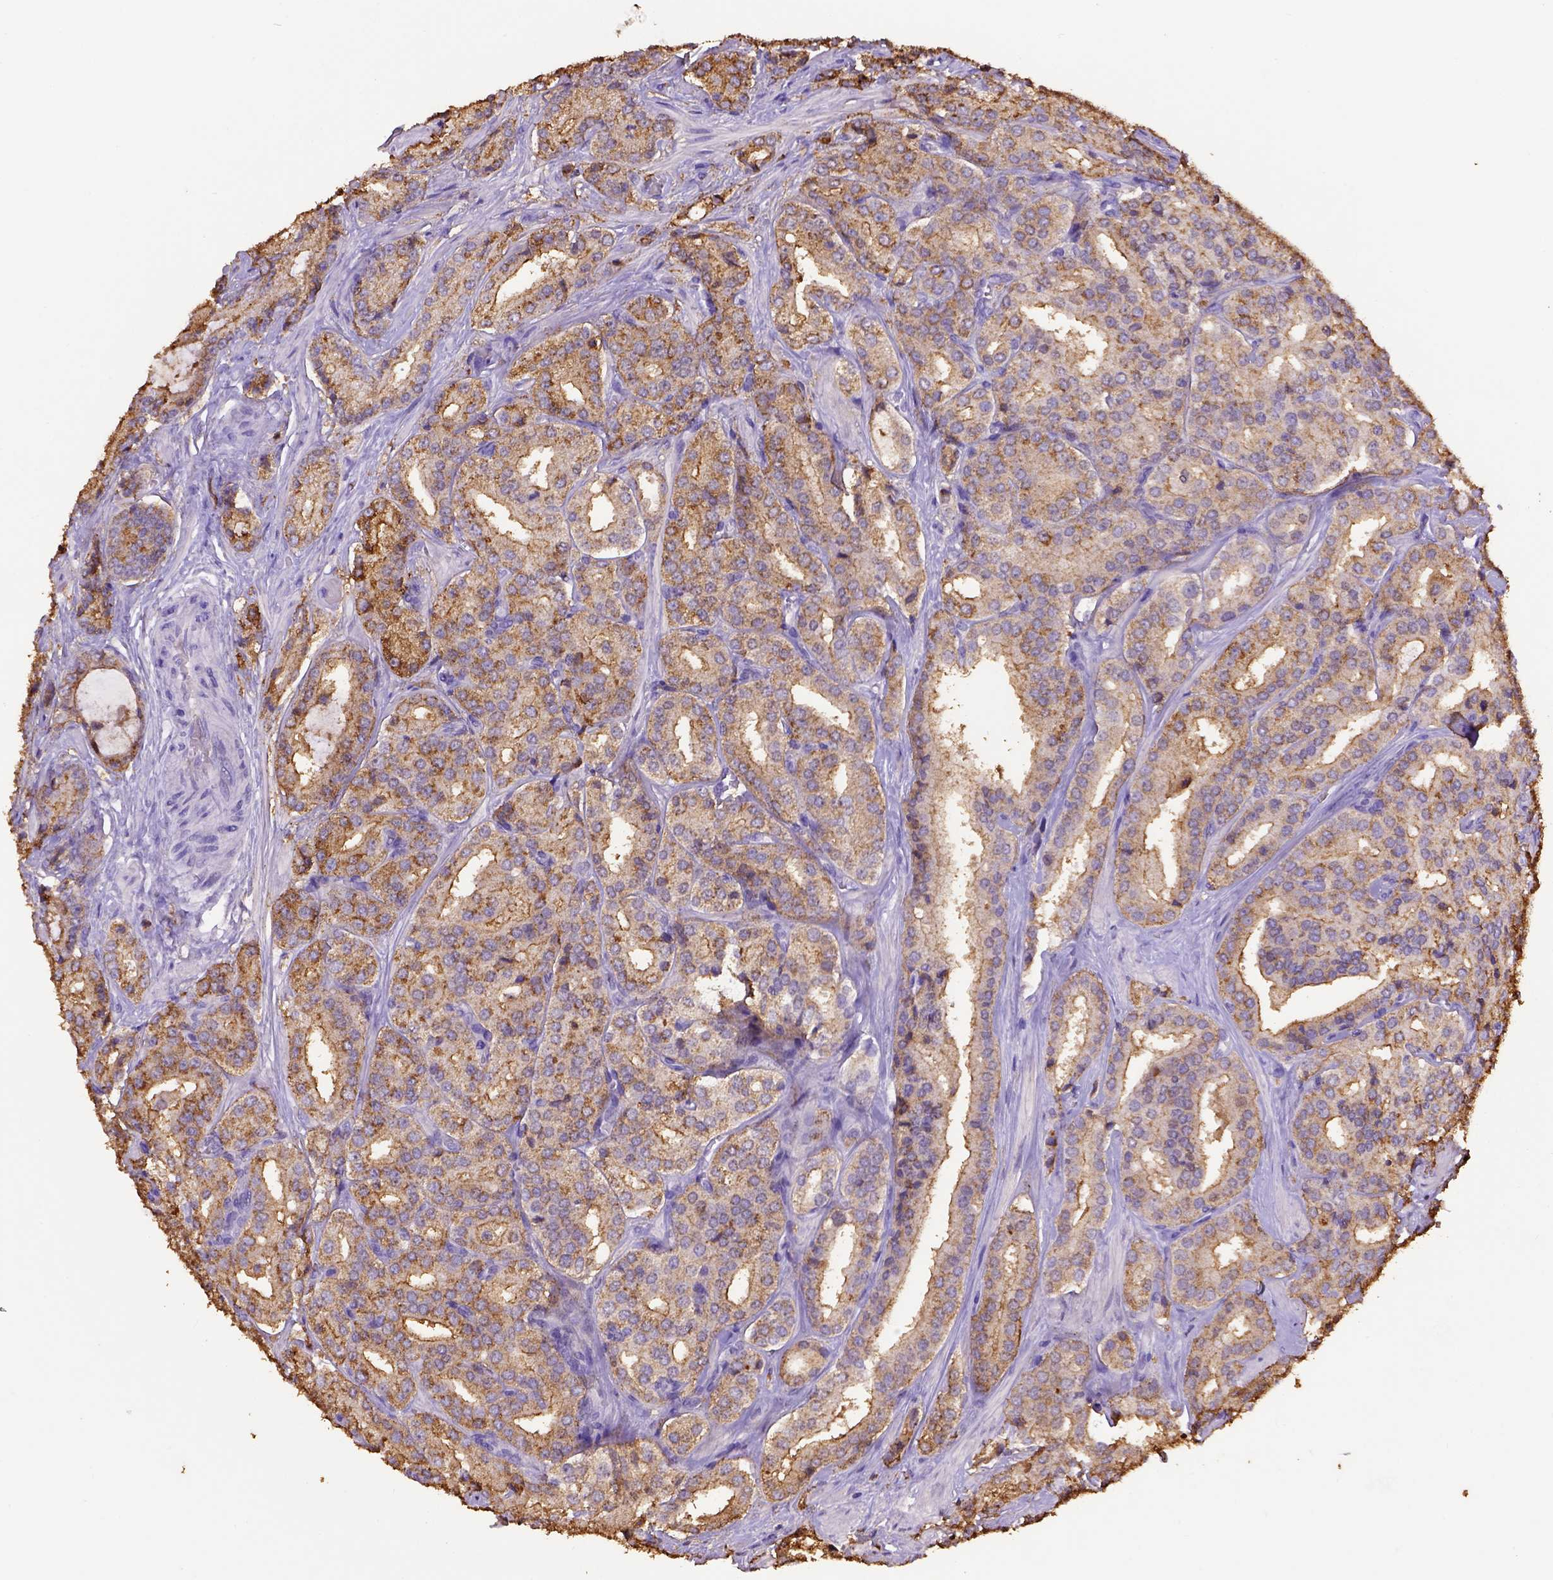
{"staining": {"intensity": "moderate", "quantity": ">75%", "location": "cytoplasmic/membranous"}, "tissue": "prostate cancer", "cell_type": "Tumor cells", "image_type": "cancer", "snomed": [{"axis": "morphology", "description": "Adenocarcinoma, Low grade"}, {"axis": "topography", "description": "Prostate"}], "caption": "Protein expression analysis of human prostate cancer (low-grade adenocarcinoma) reveals moderate cytoplasmic/membranous expression in about >75% of tumor cells. (Brightfield microscopy of DAB IHC at high magnification).", "gene": "B3GAT1", "patient": {"sex": "male", "age": 56}}